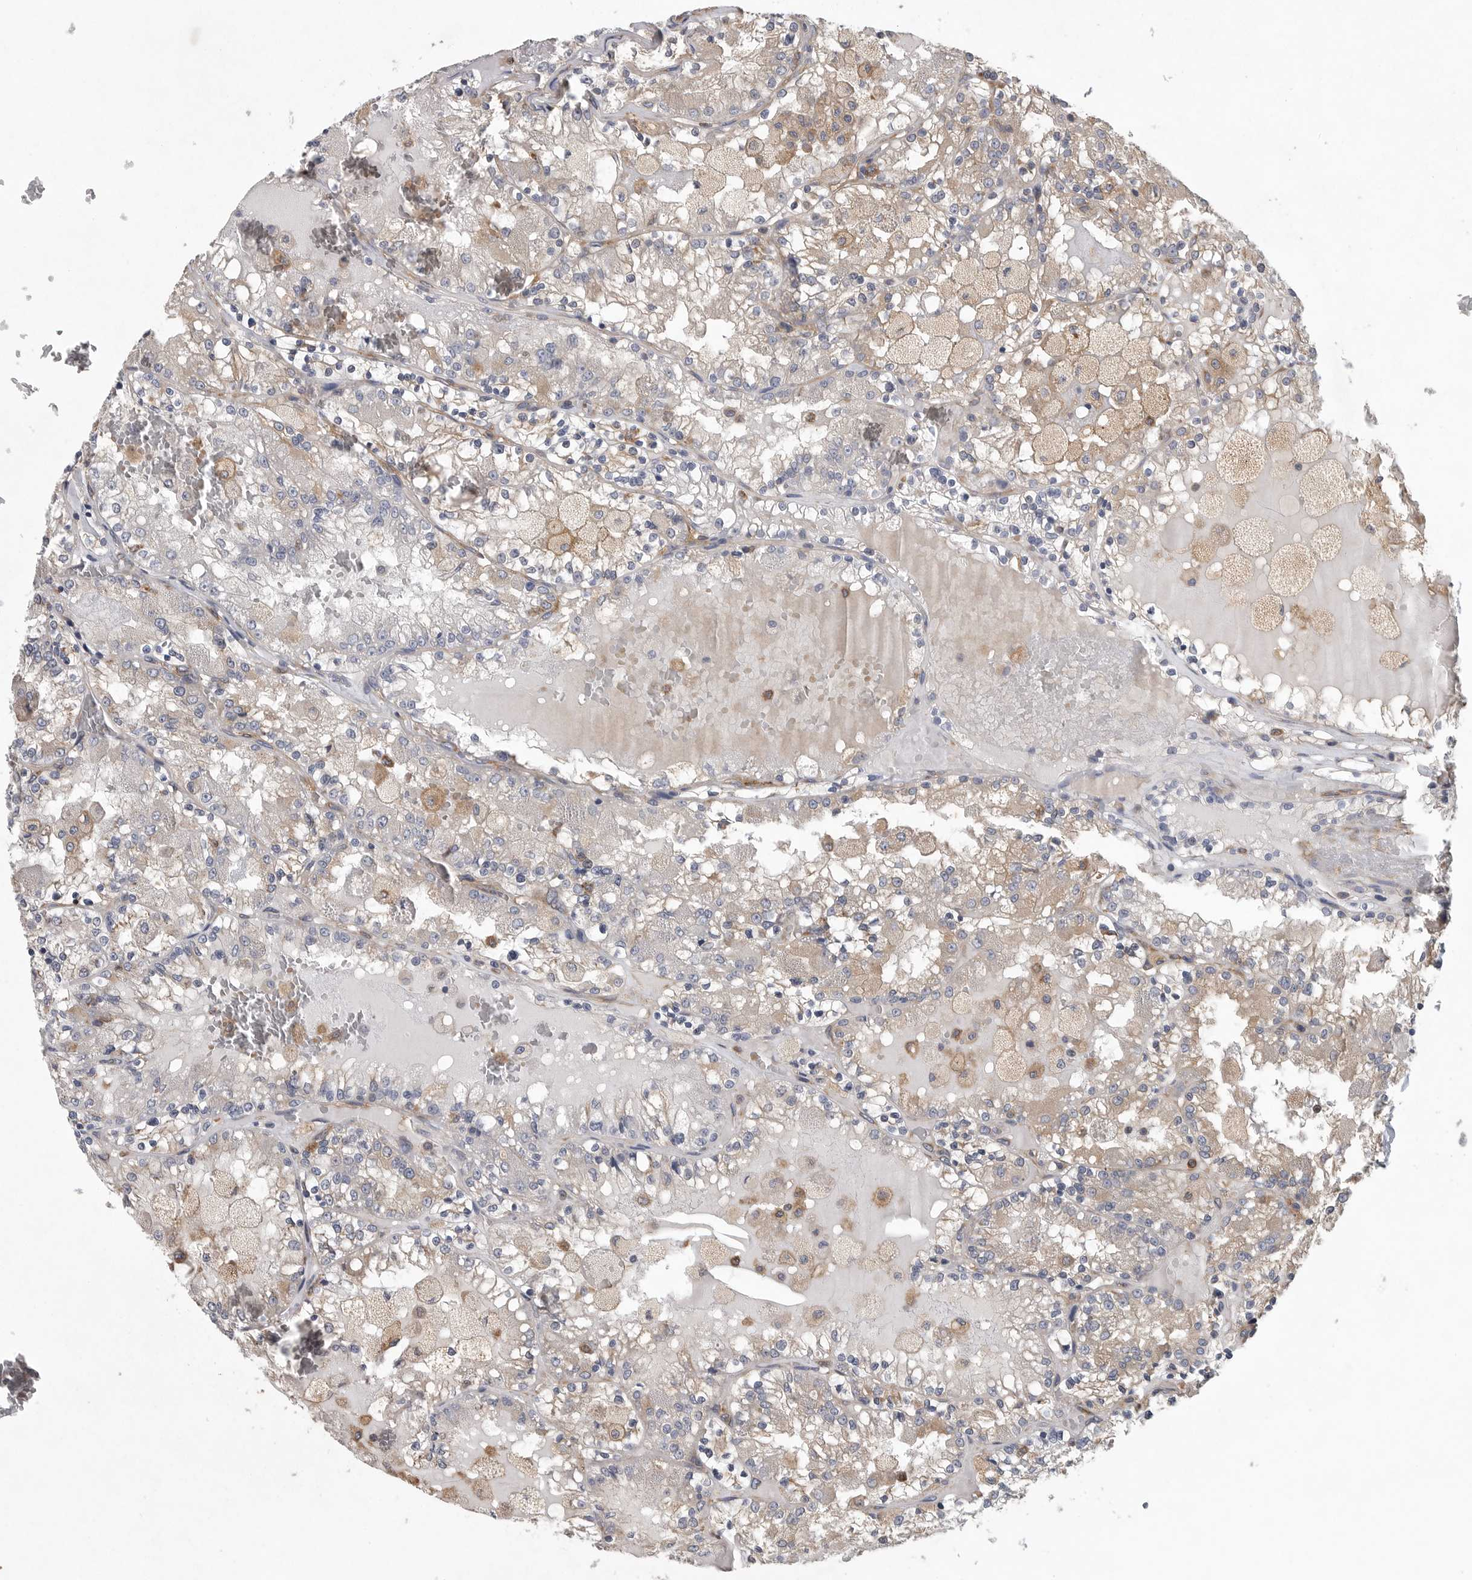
{"staining": {"intensity": "weak", "quantity": "<25%", "location": "cytoplasmic/membranous"}, "tissue": "renal cancer", "cell_type": "Tumor cells", "image_type": "cancer", "snomed": [{"axis": "morphology", "description": "Adenocarcinoma, NOS"}, {"axis": "topography", "description": "Kidney"}], "caption": "IHC of human renal cancer (adenocarcinoma) reveals no positivity in tumor cells.", "gene": "OXR1", "patient": {"sex": "female", "age": 56}}